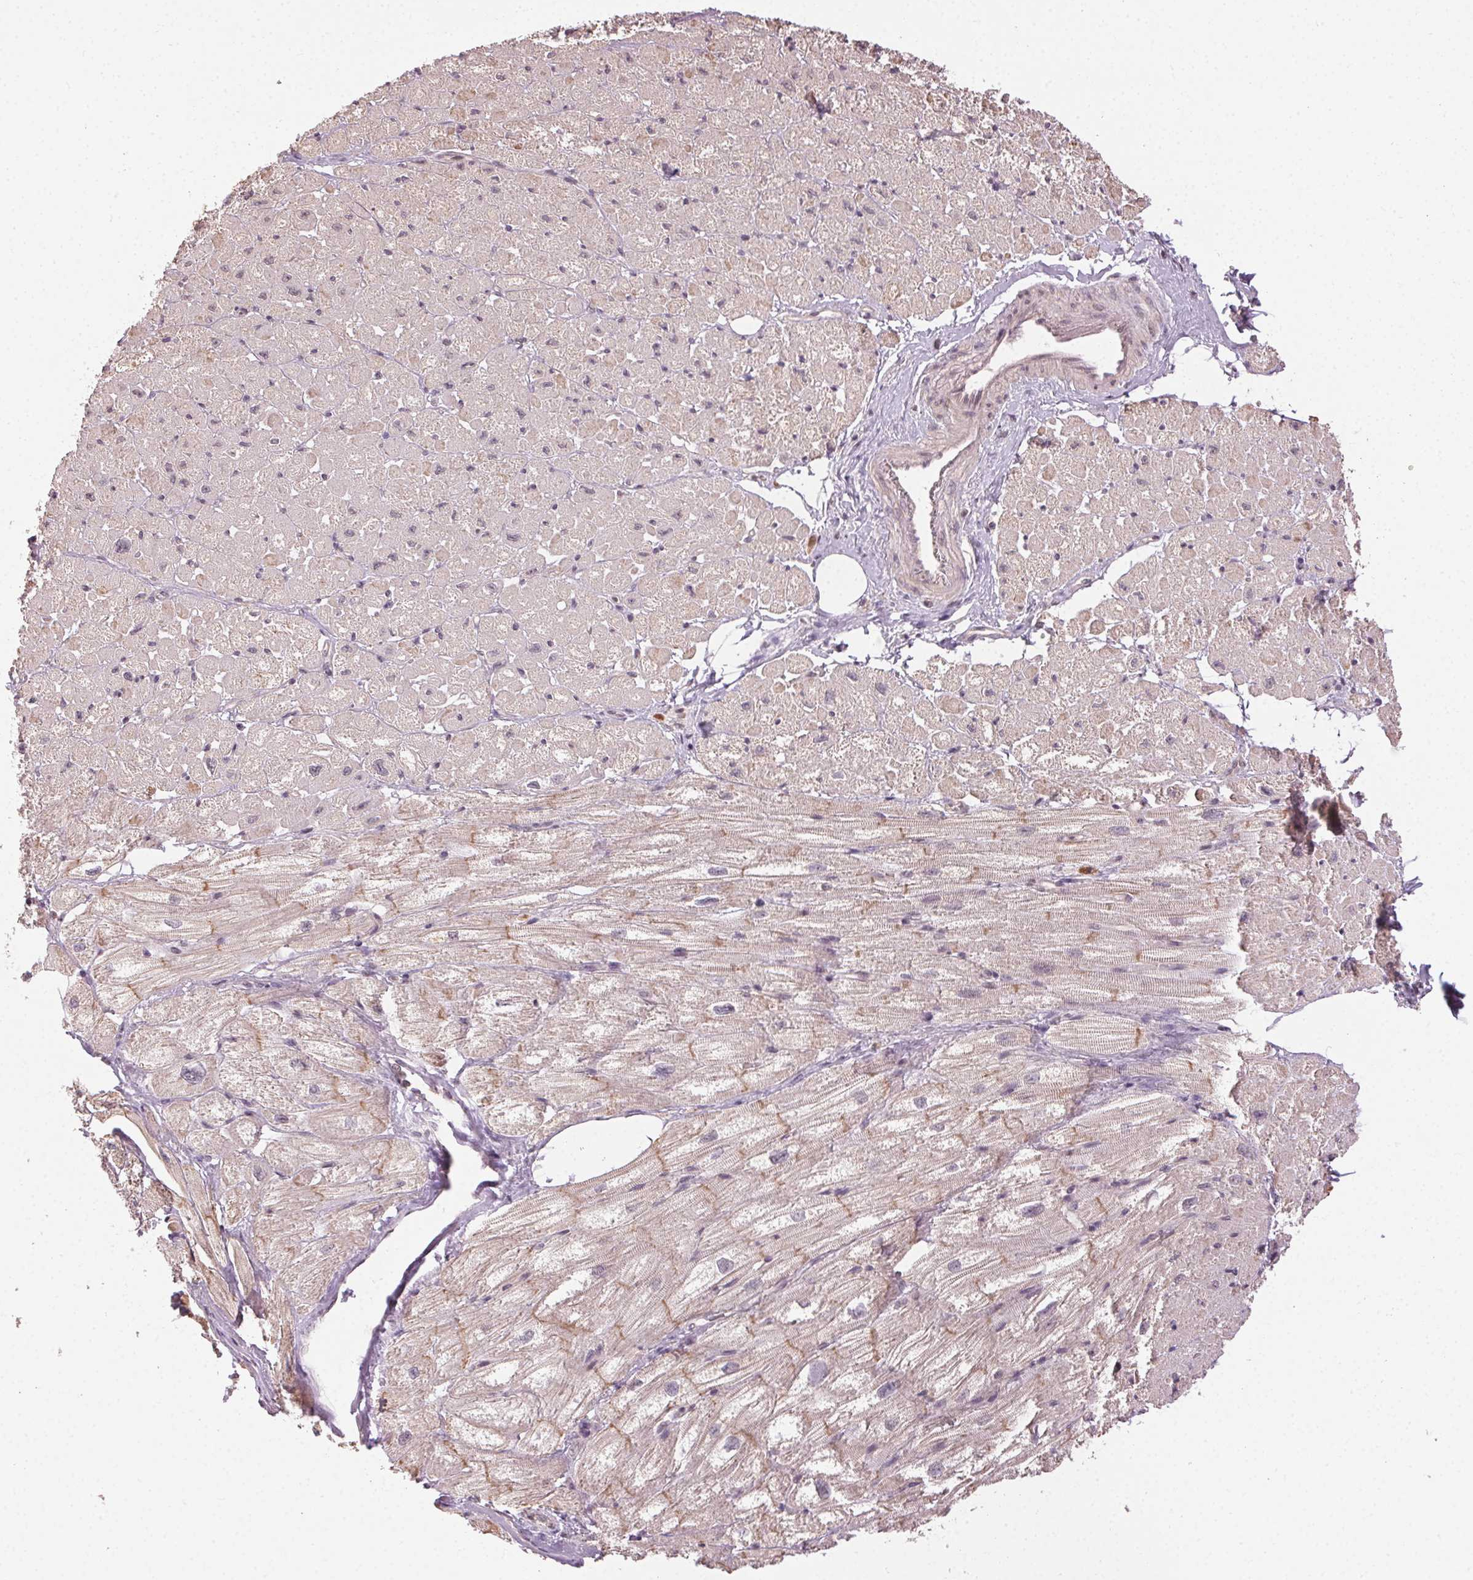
{"staining": {"intensity": "weak", "quantity": "25%-75%", "location": "cytoplasmic/membranous"}, "tissue": "heart muscle", "cell_type": "Cardiomyocytes", "image_type": "normal", "snomed": [{"axis": "morphology", "description": "Normal tissue, NOS"}, {"axis": "topography", "description": "Heart"}], "caption": "Protein staining reveals weak cytoplasmic/membranous positivity in approximately 25%-75% of cardiomyocytes in normal heart muscle.", "gene": "ATP1B3", "patient": {"sex": "female", "age": 62}}